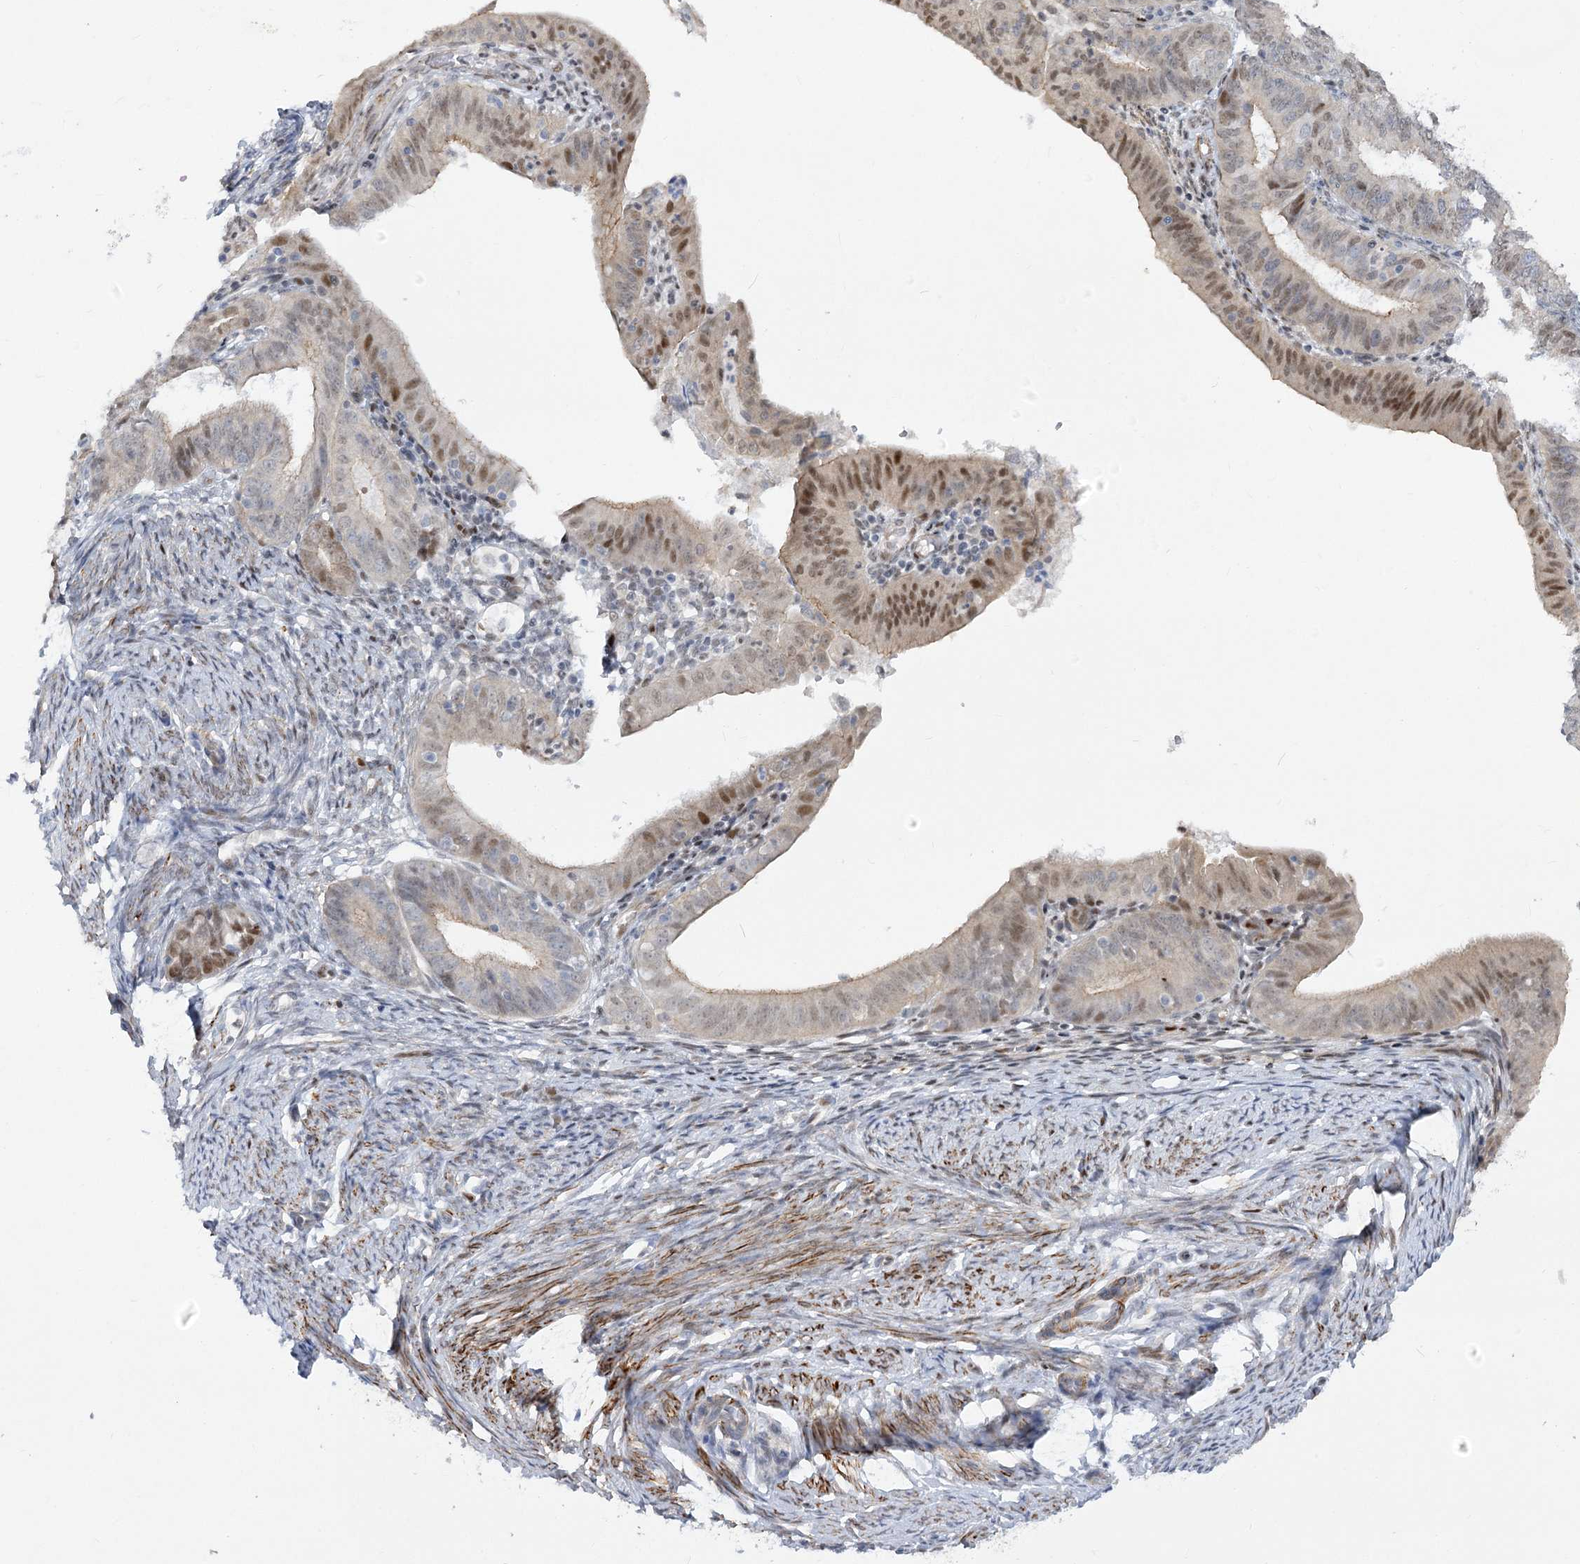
{"staining": {"intensity": "moderate", "quantity": "25%-75%", "location": "nuclear"}, "tissue": "endometrial cancer", "cell_type": "Tumor cells", "image_type": "cancer", "snomed": [{"axis": "morphology", "description": "Adenocarcinoma, NOS"}, {"axis": "topography", "description": "Endometrium"}], "caption": "This histopathology image shows endometrial adenocarcinoma stained with IHC to label a protein in brown. The nuclear of tumor cells show moderate positivity for the protein. Nuclei are counter-stained blue.", "gene": "ARSI", "patient": {"sex": "female", "age": 51}}